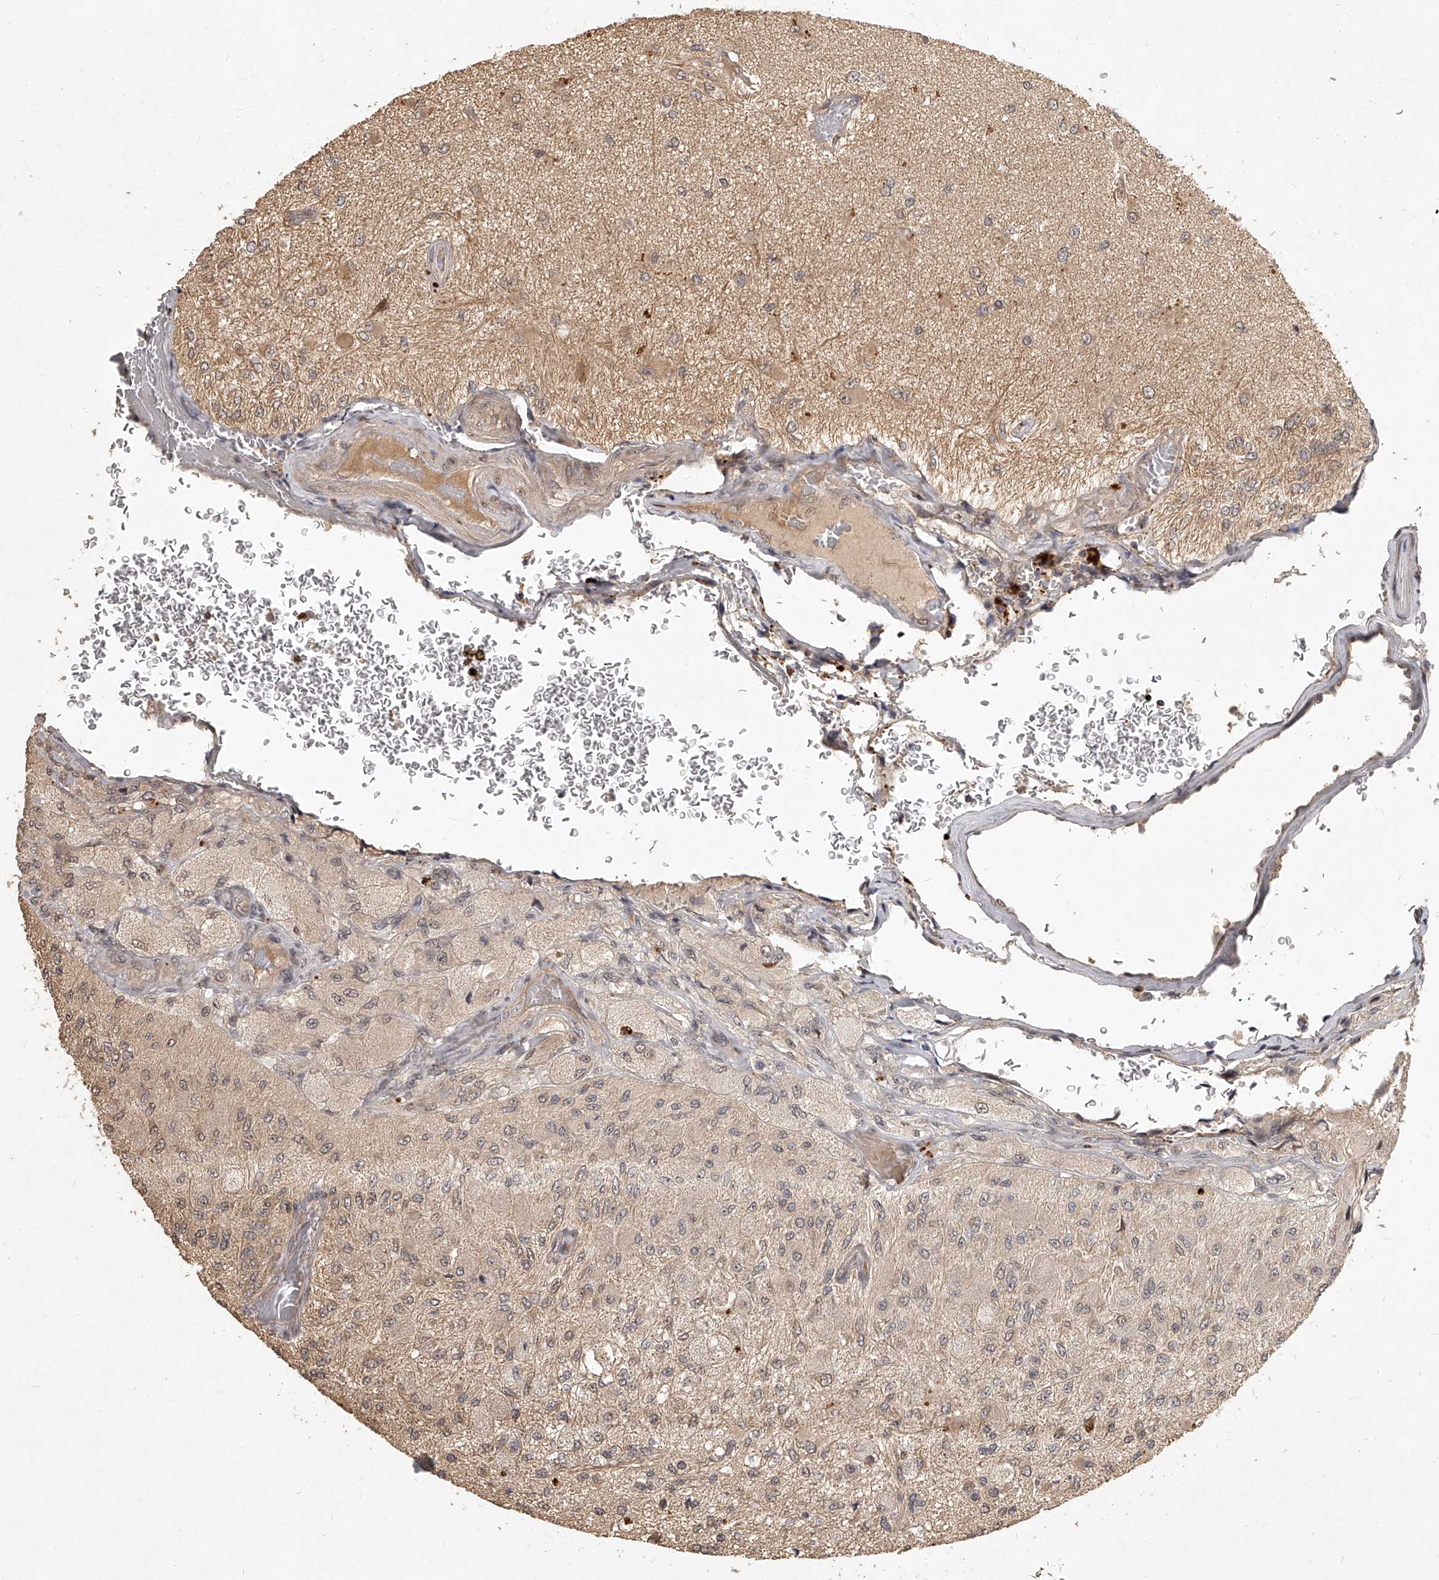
{"staining": {"intensity": "weak", "quantity": "<25%", "location": "cytoplasmic/membranous,nuclear"}, "tissue": "glioma", "cell_type": "Tumor cells", "image_type": "cancer", "snomed": [{"axis": "morphology", "description": "Normal tissue, NOS"}, {"axis": "morphology", "description": "Glioma, malignant, High grade"}, {"axis": "topography", "description": "Cerebral cortex"}], "caption": "High magnification brightfield microscopy of malignant high-grade glioma stained with DAB (3,3'-diaminobenzidine) (brown) and counterstained with hematoxylin (blue): tumor cells show no significant staining. Nuclei are stained in blue.", "gene": "SLC37A1", "patient": {"sex": "male", "age": 77}}